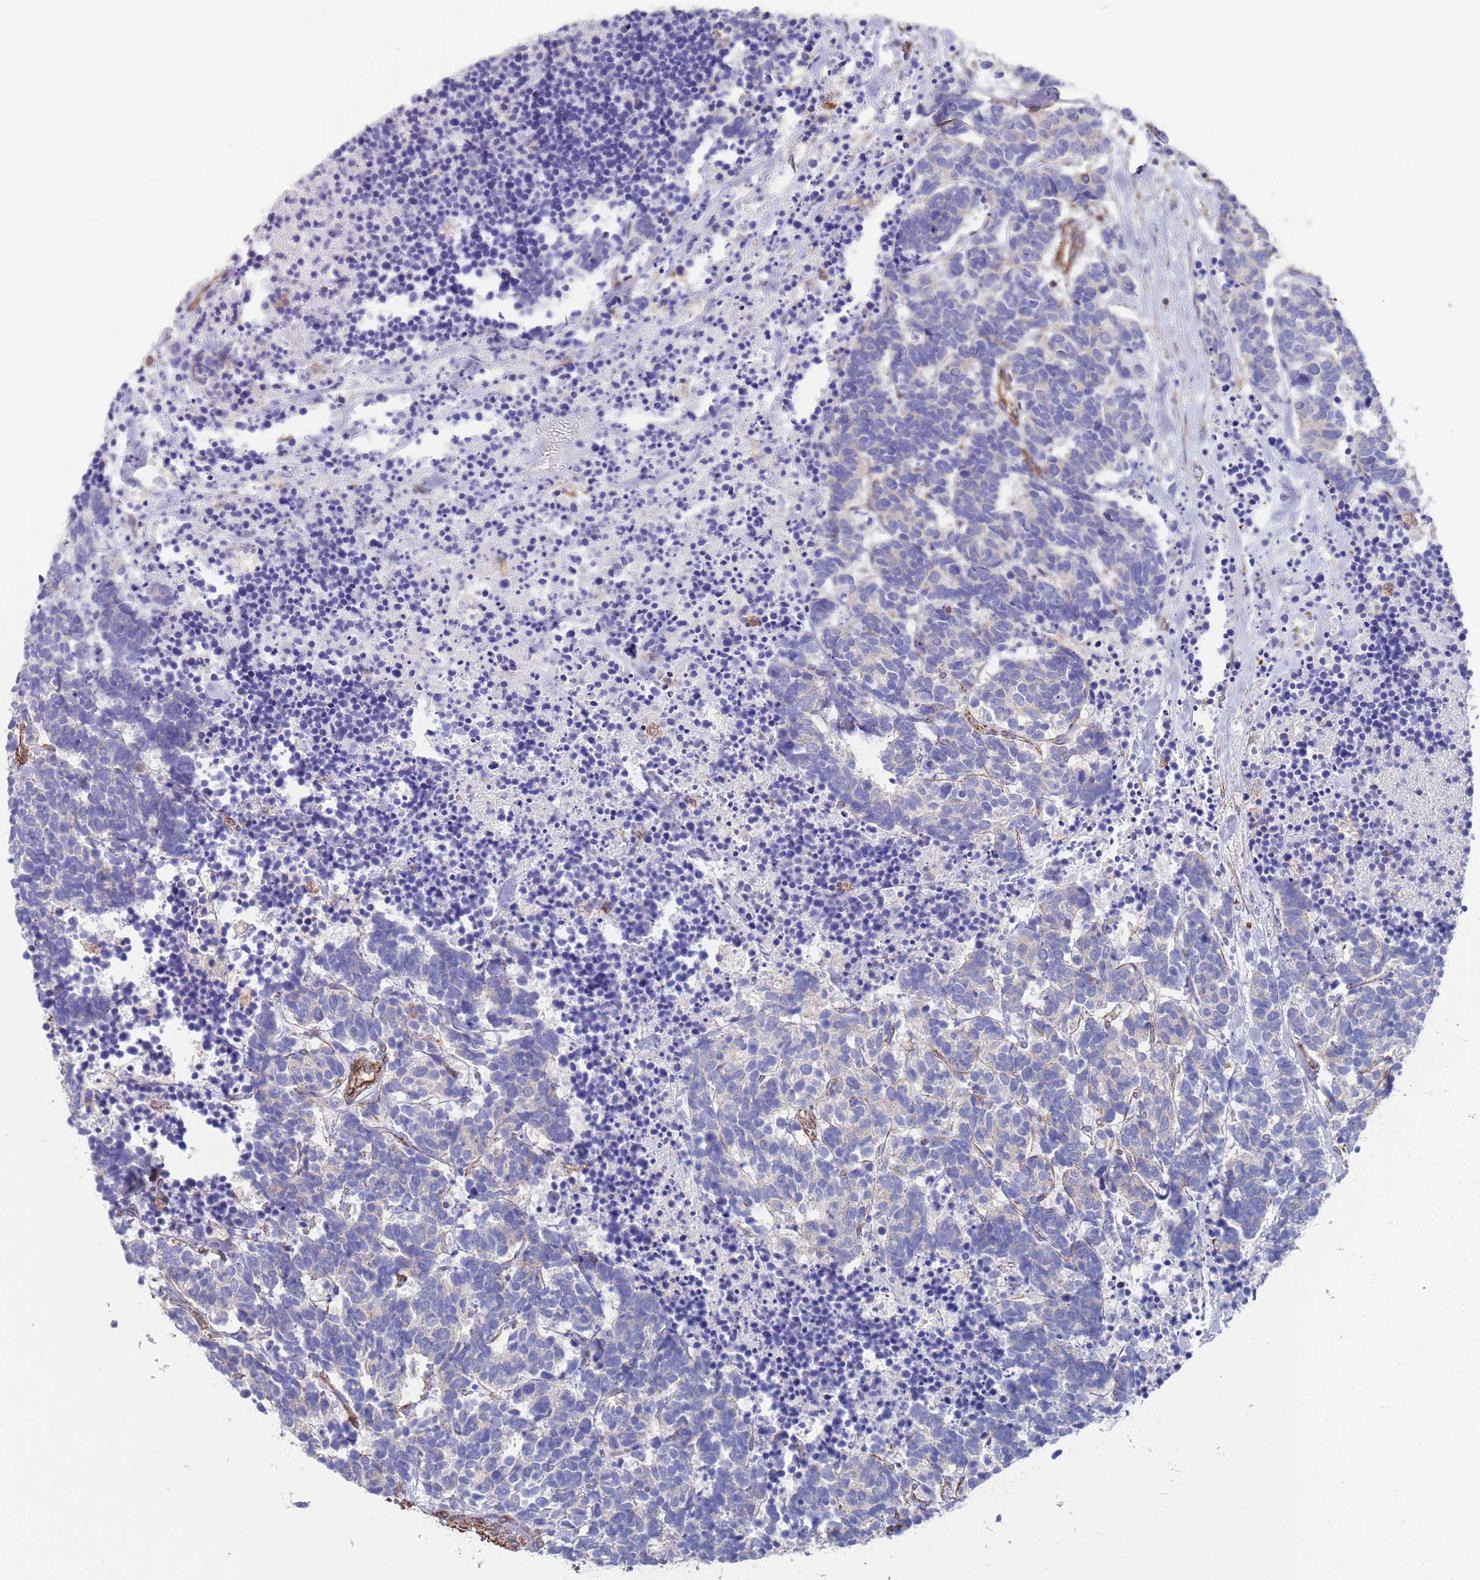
{"staining": {"intensity": "negative", "quantity": "none", "location": "none"}, "tissue": "carcinoid", "cell_type": "Tumor cells", "image_type": "cancer", "snomed": [{"axis": "morphology", "description": "Carcinoma, NOS"}, {"axis": "morphology", "description": "Carcinoid, malignant, NOS"}, {"axis": "topography", "description": "Urinary bladder"}], "caption": "Tumor cells are negative for brown protein staining in carcinoid.", "gene": "JAKMIP2", "patient": {"sex": "male", "age": 57}}